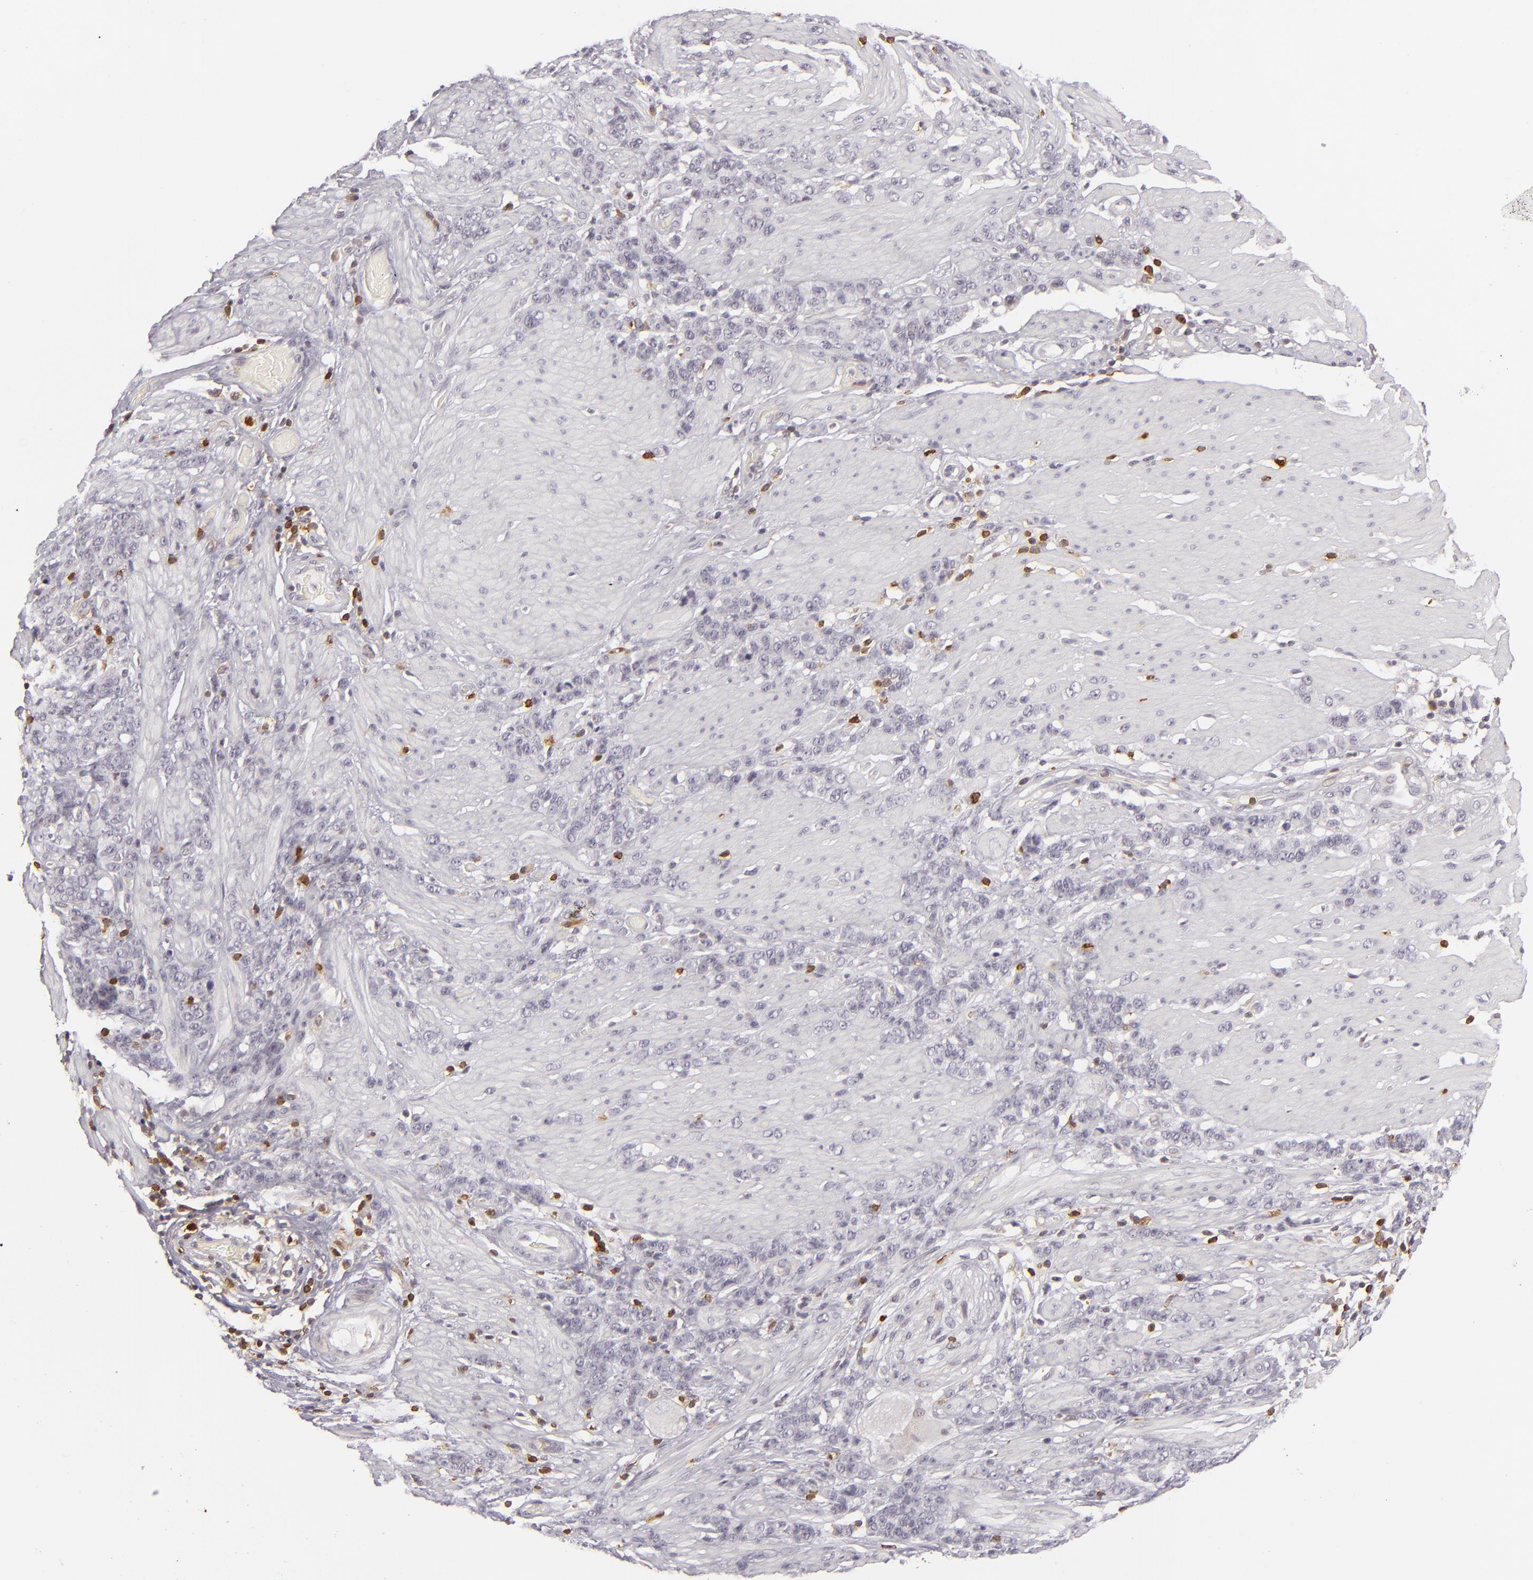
{"staining": {"intensity": "negative", "quantity": "none", "location": "none"}, "tissue": "stomach cancer", "cell_type": "Tumor cells", "image_type": "cancer", "snomed": [{"axis": "morphology", "description": "Adenocarcinoma, NOS"}, {"axis": "topography", "description": "Stomach, lower"}], "caption": "Adenocarcinoma (stomach) stained for a protein using IHC reveals no positivity tumor cells.", "gene": "APOBEC3G", "patient": {"sex": "male", "age": 88}}